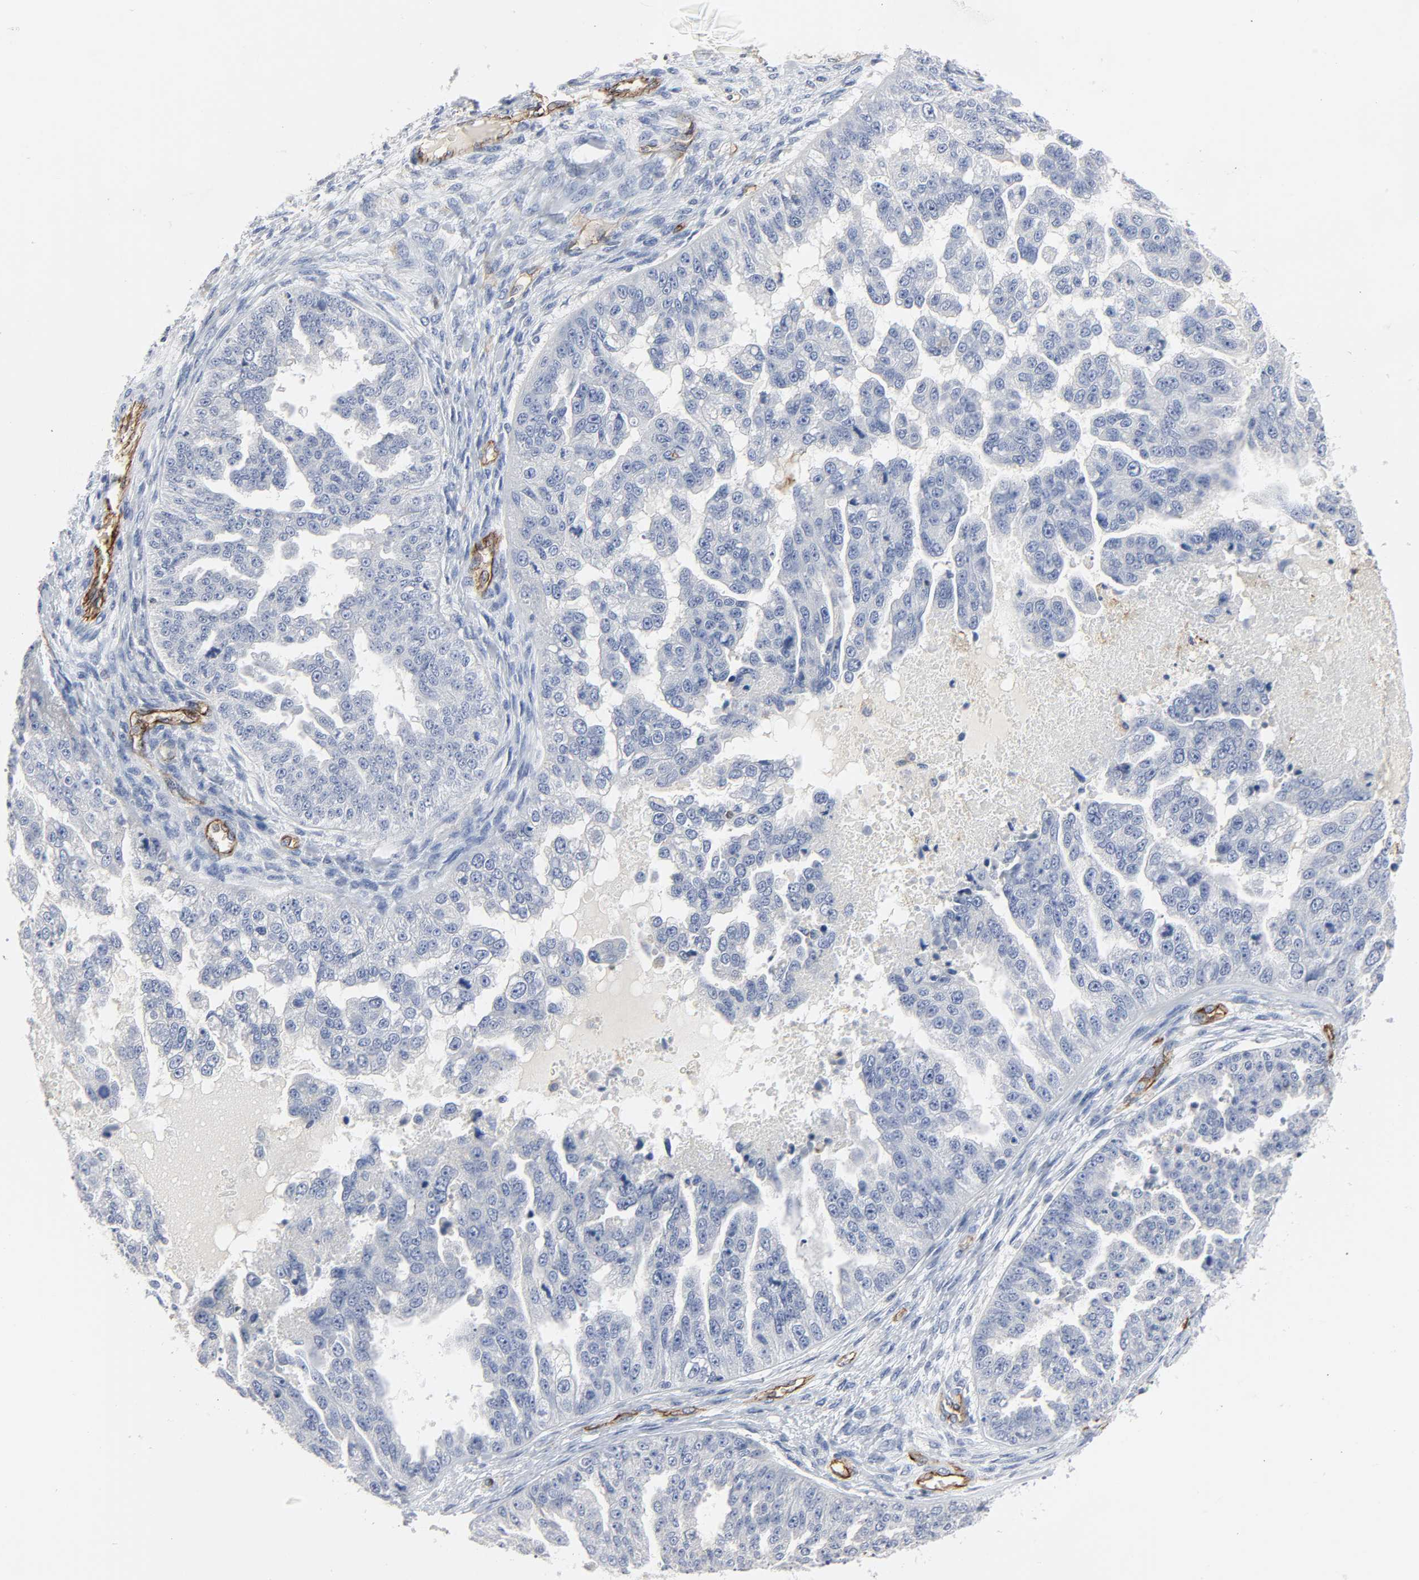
{"staining": {"intensity": "negative", "quantity": "none", "location": "none"}, "tissue": "ovarian cancer", "cell_type": "Tumor cells", "image_type": "cancer", "snomed": [{"axis": "morphology", "description": "Cystadenocarcinoma, serous, NOS"}, {"axis": "topography", "description": "Ovary"}], "caption": "A histopathology image of ovarian serous cystadenocarcinoma stained for a protein exhibits no brown staining in tumor cells.", "gene": "PECAM1", "patient": {"sex": "female", "age": 58}}